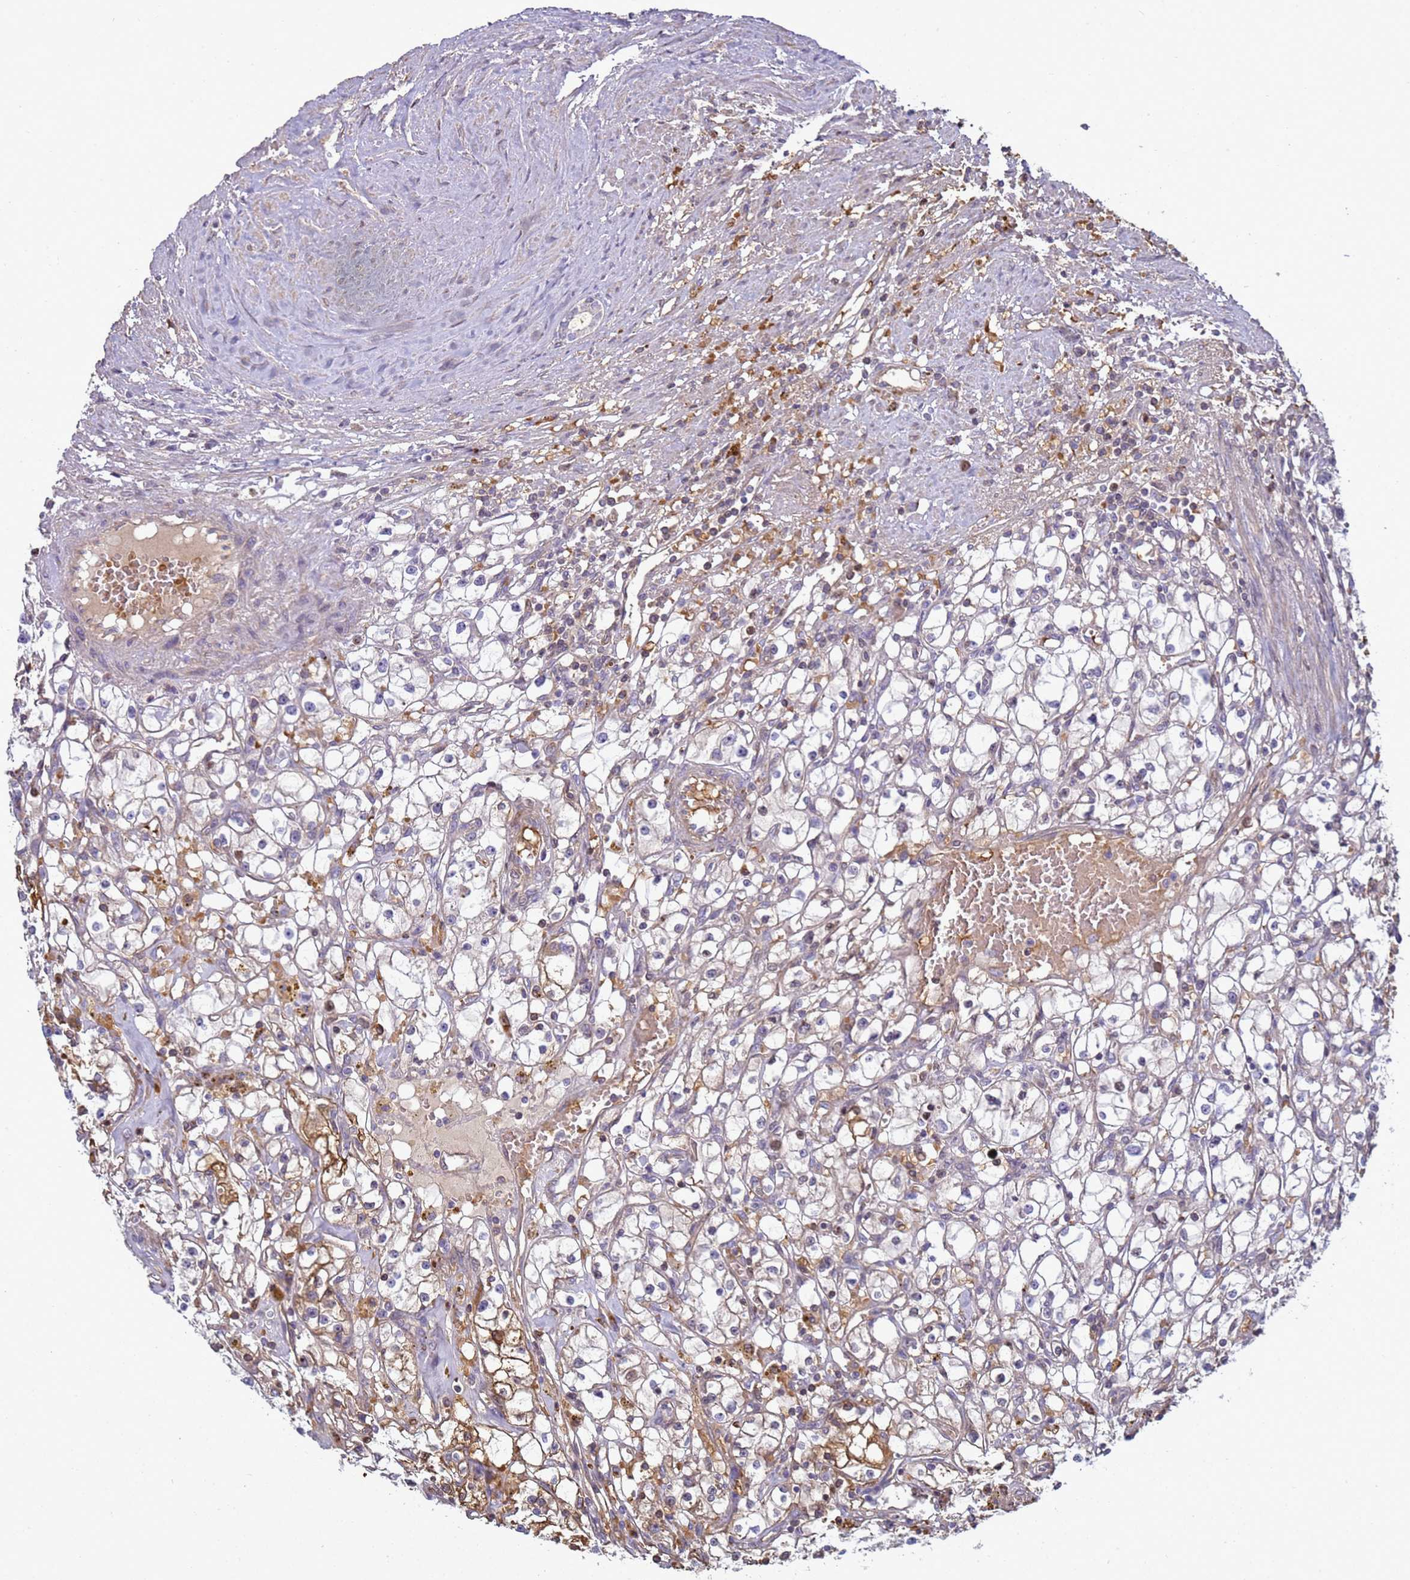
{"staining": {"intensity": "moderate", "quantity": "25%-75%", "location": "cytoplasmic/membranous"}, "tissue": "renal cancer", "cell_type": "Tumor cells", "image_type": "cancer", "snomed": [{"axis": "morphology", "description": "Adenocarcinoma, NOS"}, {"axis": "topography", "description": "Kidney"}], "caption": "The photomicrograph reveals staining of renal adenocarcinoma, revealing moderate cytoplasmic/membranous protein positivity (brown color) within tumor cells. (Stains: DAB in brown, nuclei in blue, Microscopy: brightfield microscopy at high magnification).", "gene": "SGIP1", "patient": {"sex": "male", "age": 56}}